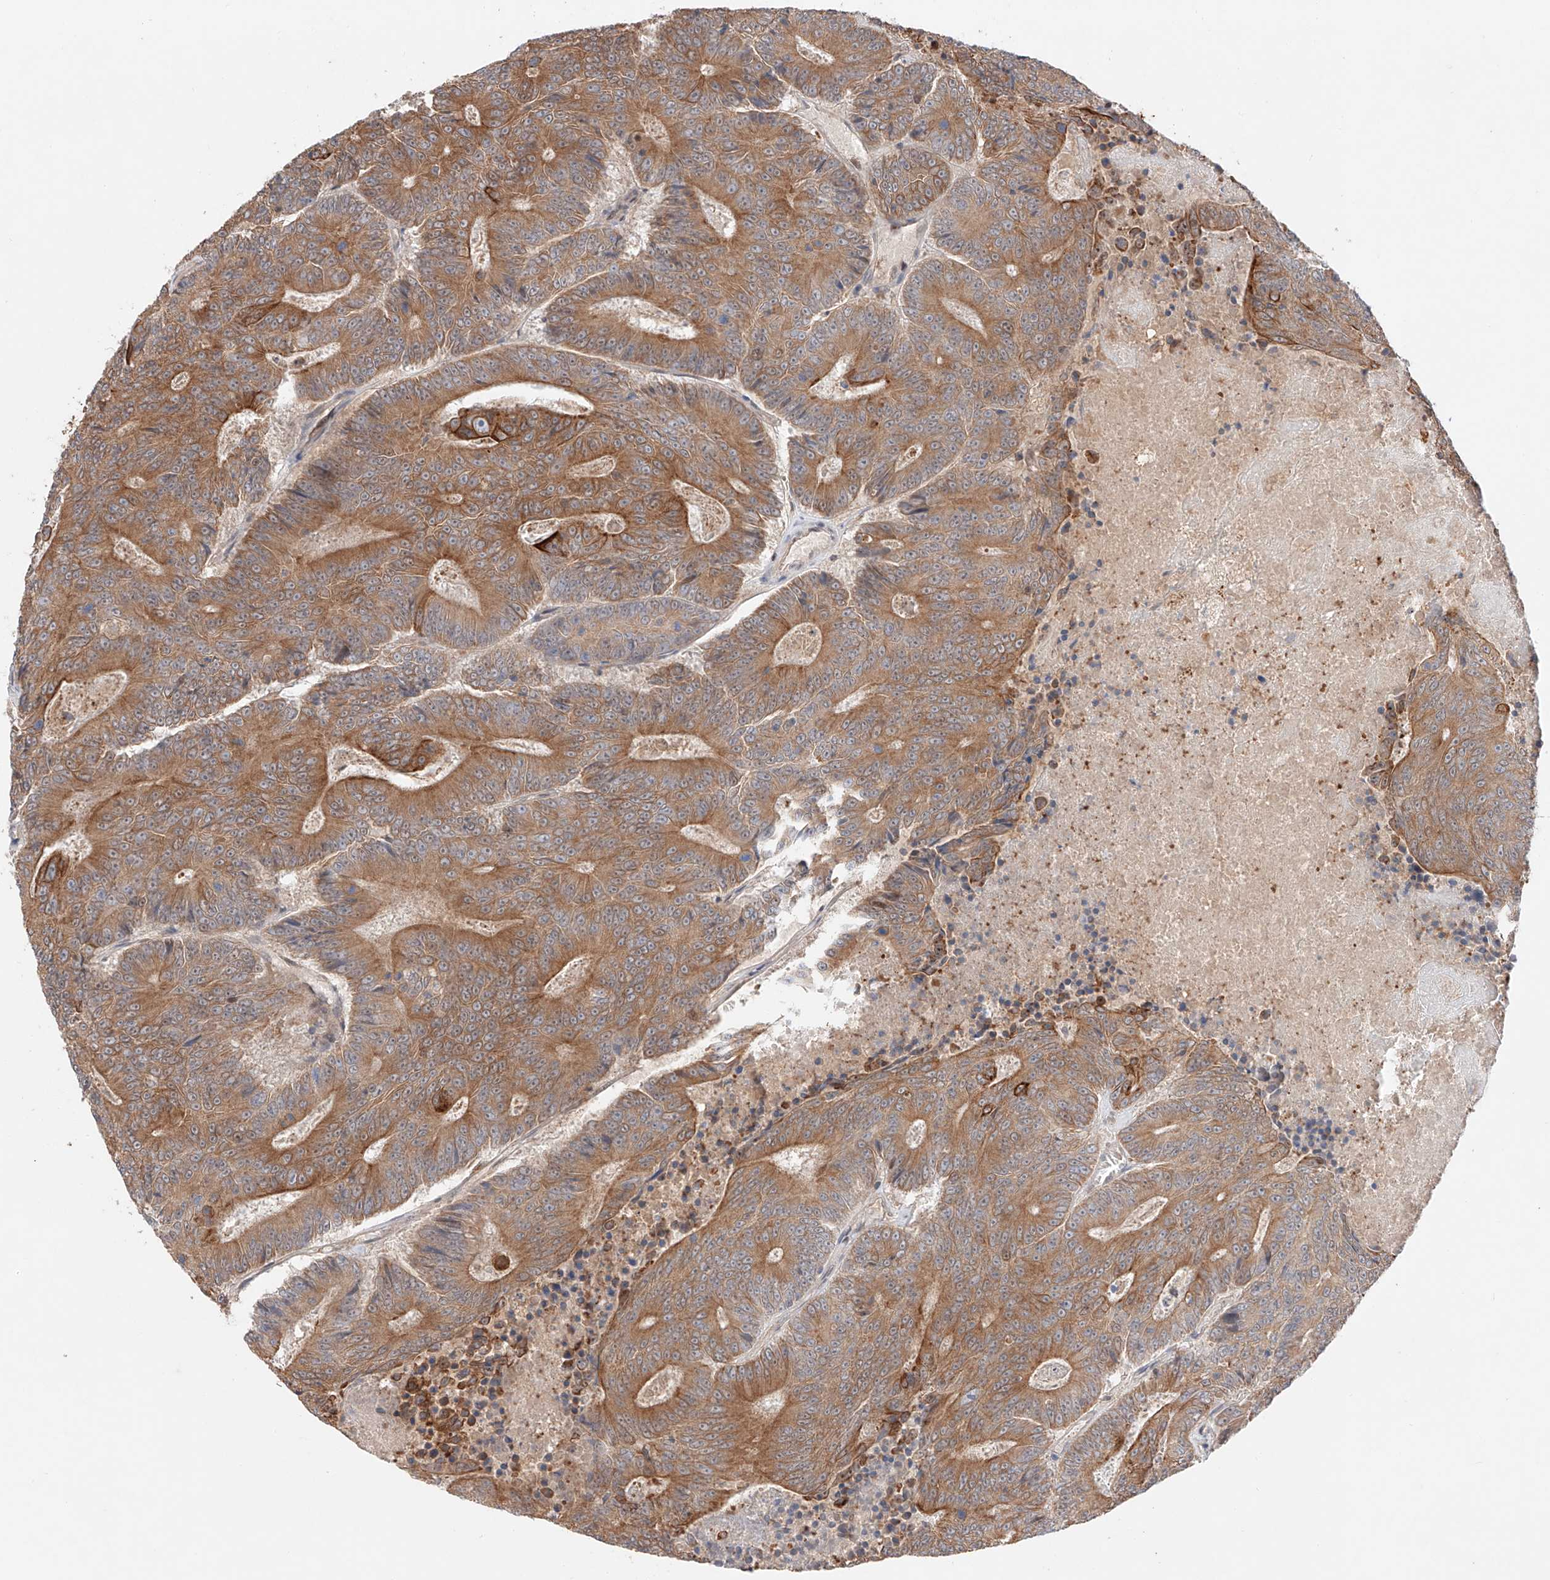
{"staining": {"intensity": "moderate", "quantity": ">75%", "location": "cytoplasmic/membranous"}, "tissue": "colorectal cancer", "cell_type": "Tumor cells", "image_type": "cancer", "snomed": [{"axis": "morphology", "description": "Adenocarcinoma, NOS"}, {"axis": "topography", "description": "Colon"}], "caption": "Colorectal cancer (adenocarcinoma) tissue reveals moderate cytoplasmic/membranous staining in about >75% of tumor cells", "gene": "GCNT1", "patient": {"sex": "male", "age": 83}}